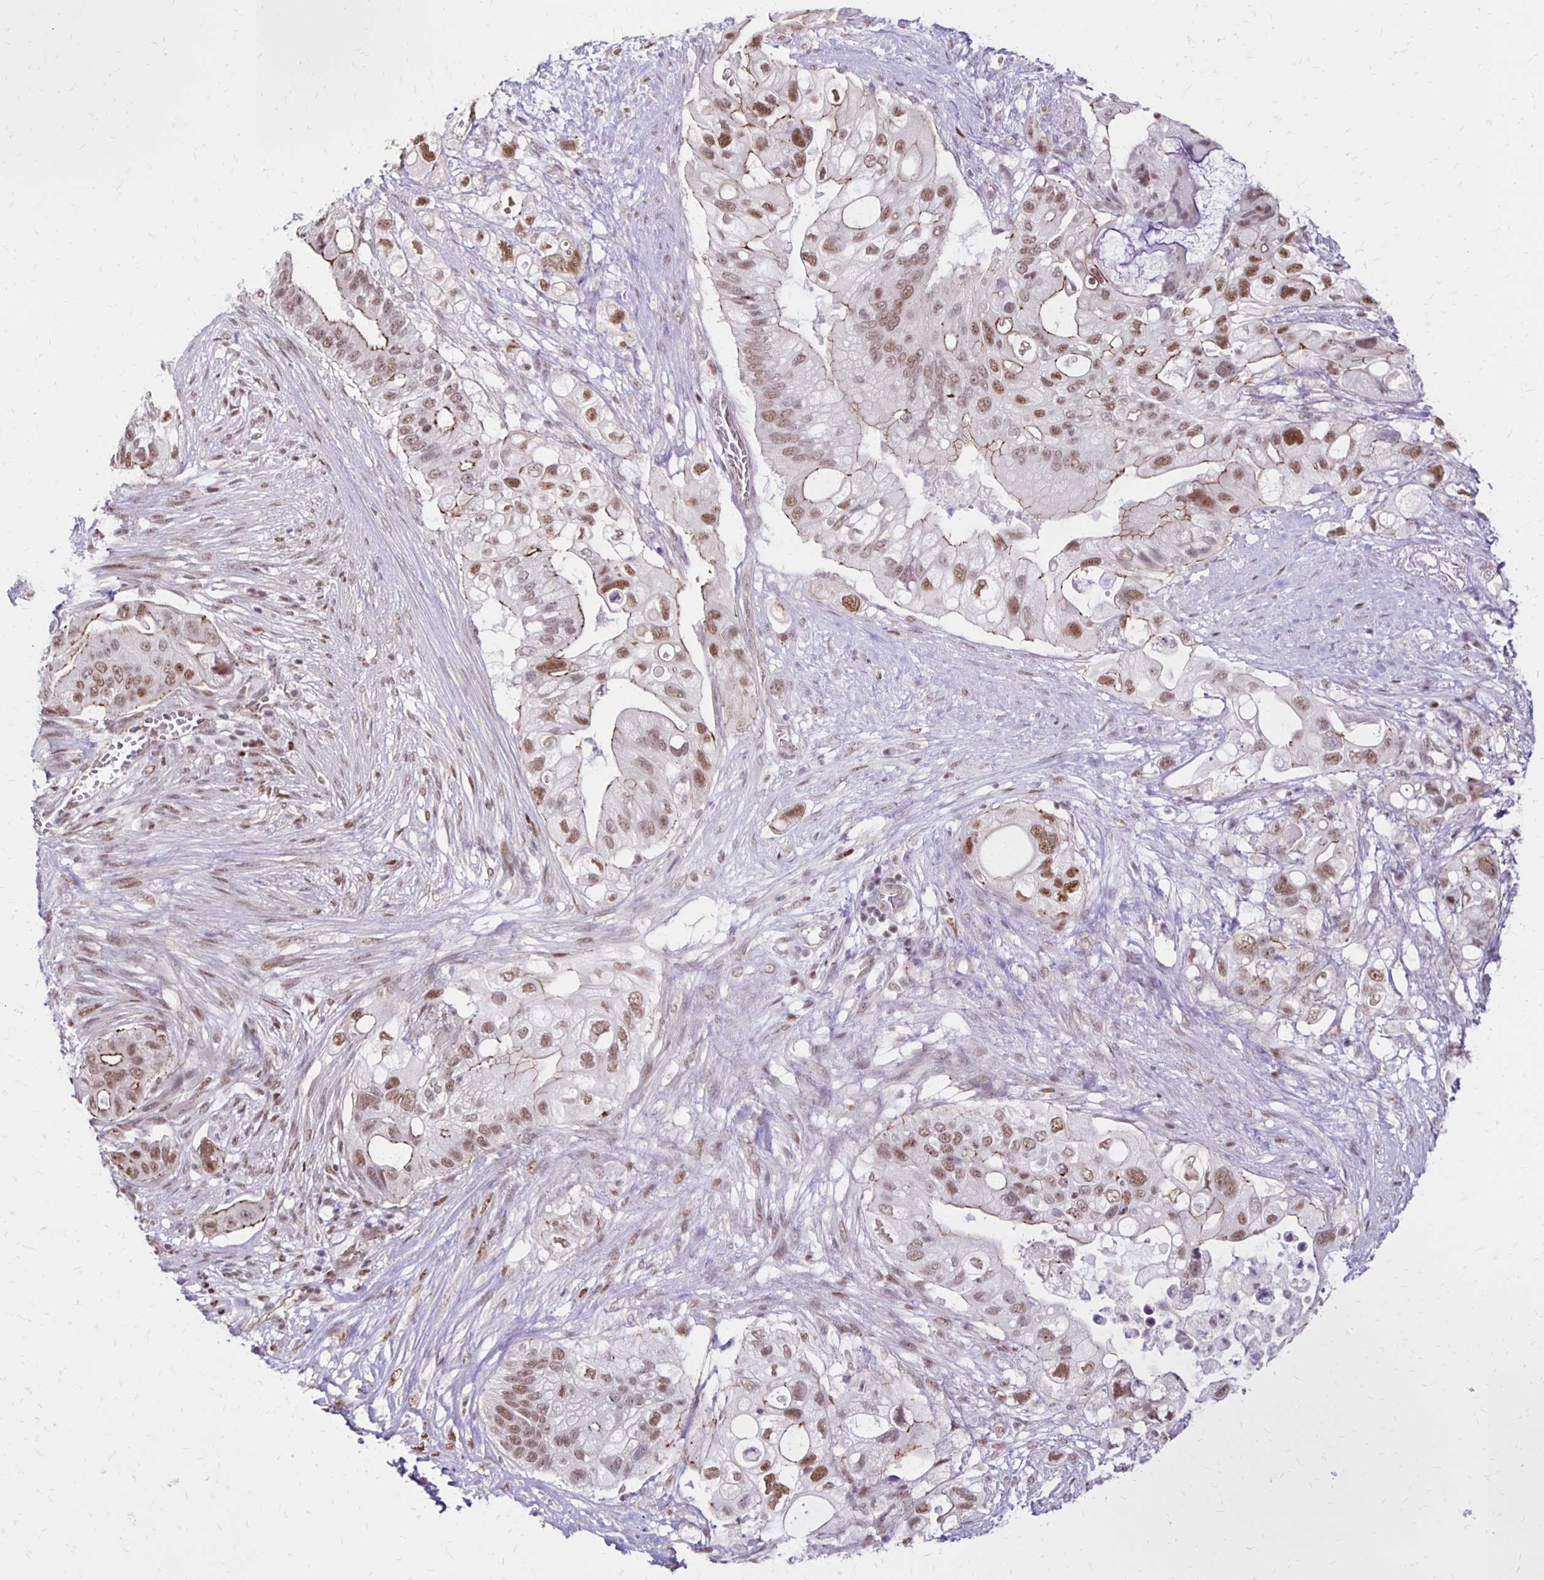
{"staining": {"intensity": "moderate", "quantity": ">75%", "location": "cytoplasmic/membranous,nuclear"}, "tissue": "pancreatic cancer", "cell_type": "Tumor cells", "image_type": "cancer", "snomed": [{"axis": "morphology", "description": "Adenocarcinoma, NOS"}, {"axis": "topography", "description": "Pancreas"}], "caption": "A brown stain labels moderate cytoplasmic/membranous and nuclear positivity of a protein in human adenocarcinoma (pancreatic) tumor cells.", "gene": "DDB2", "patient": {"sex": "female", "age": 72}}